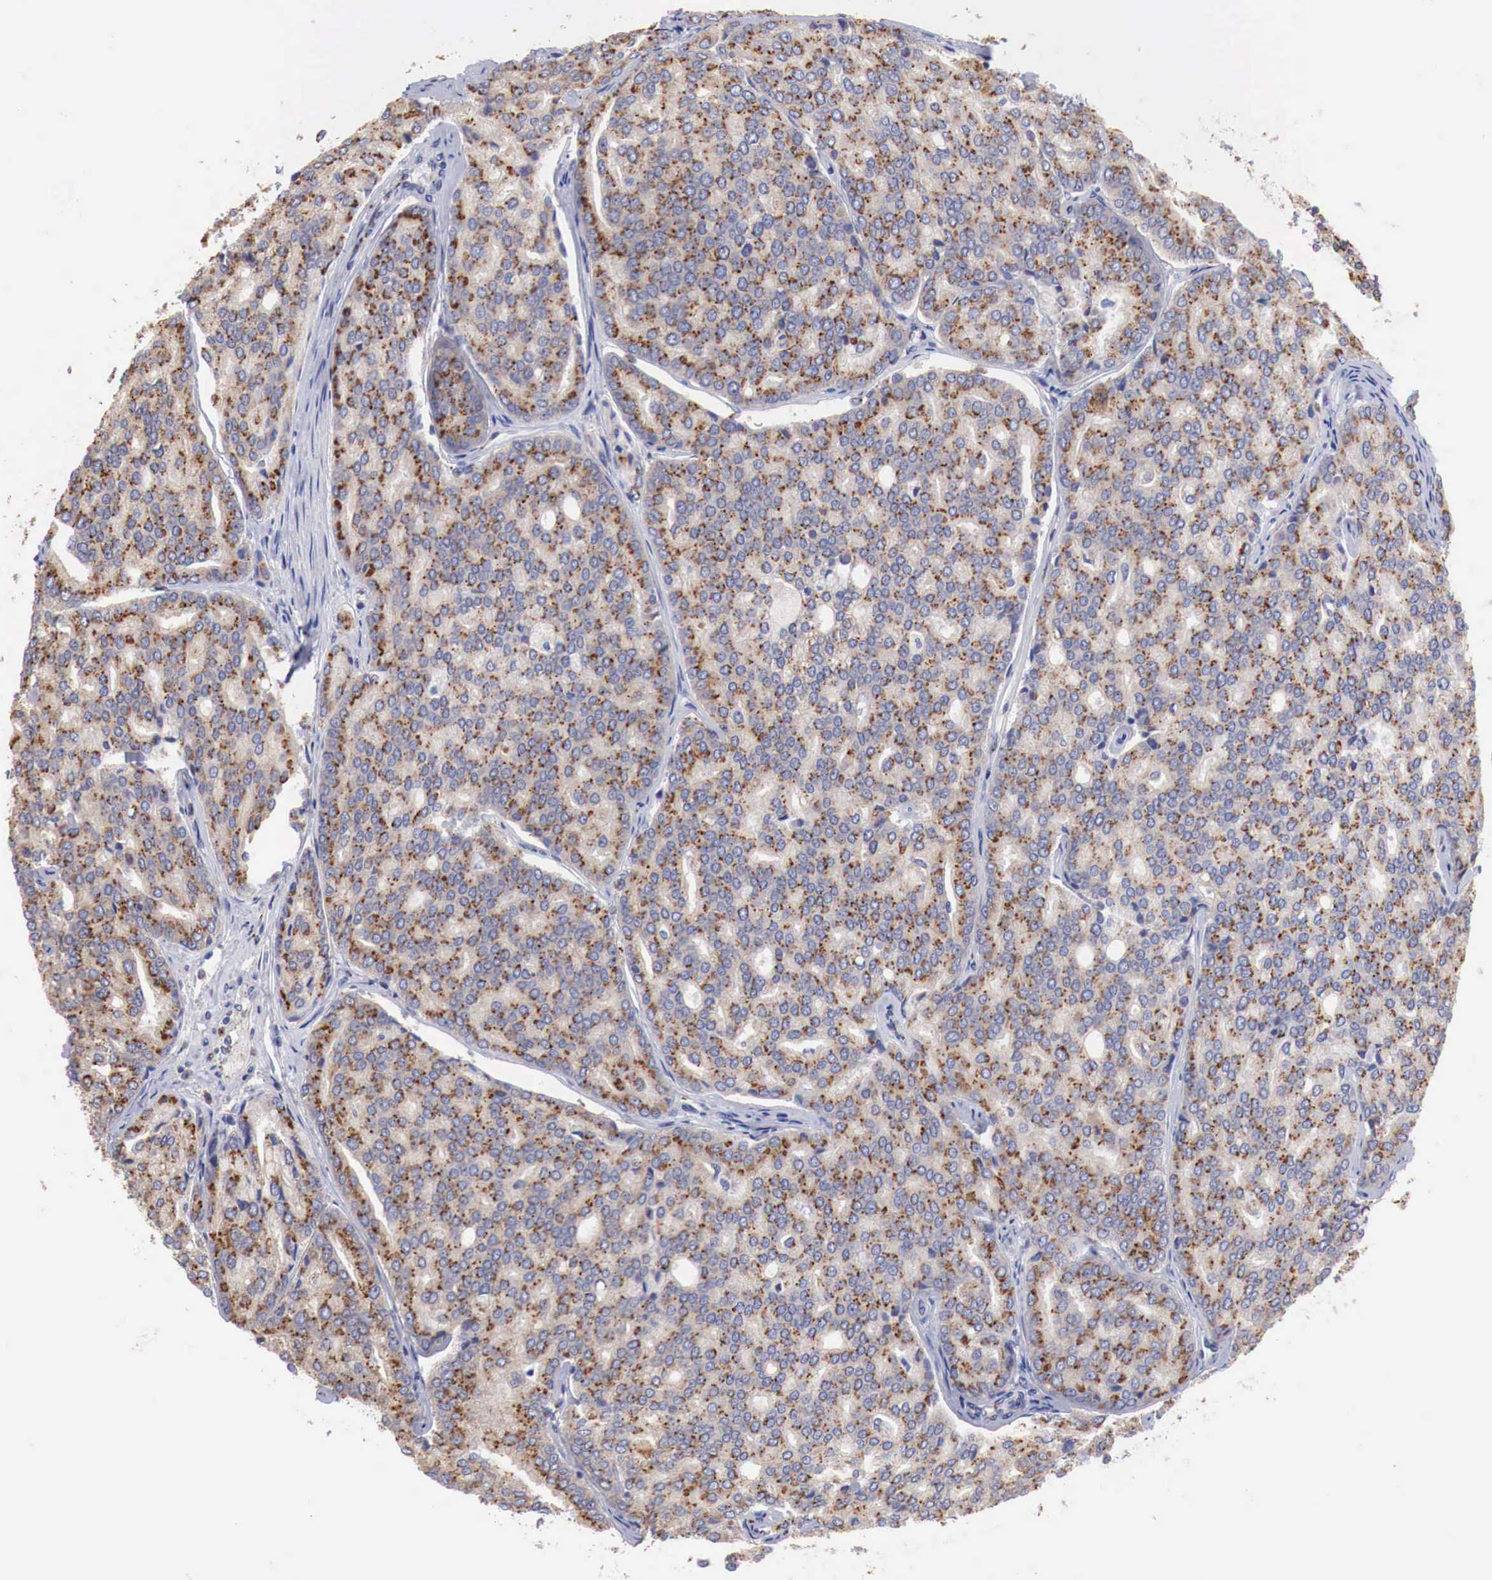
{"staining": {"intensity": "moderate", "quantity": ">75%", "location": "cytoplasmic/membranous"}, "tissue": "prostate cancer", "cell_type": "Tumor cells", "image_type": "cancer", "snomed": [{"axis": "morphology", "description": "Adenocarcinoma, High grade"}, {"axis": "topography", "description": "Prostate"}], "caption": "Tumor cells reveal moderate cytoplasmic/membranous positivity in approximately >75% of cells in prostate cancer.", "gene": "SYAP1", "patient": {"sex": "male", "age": 64}}